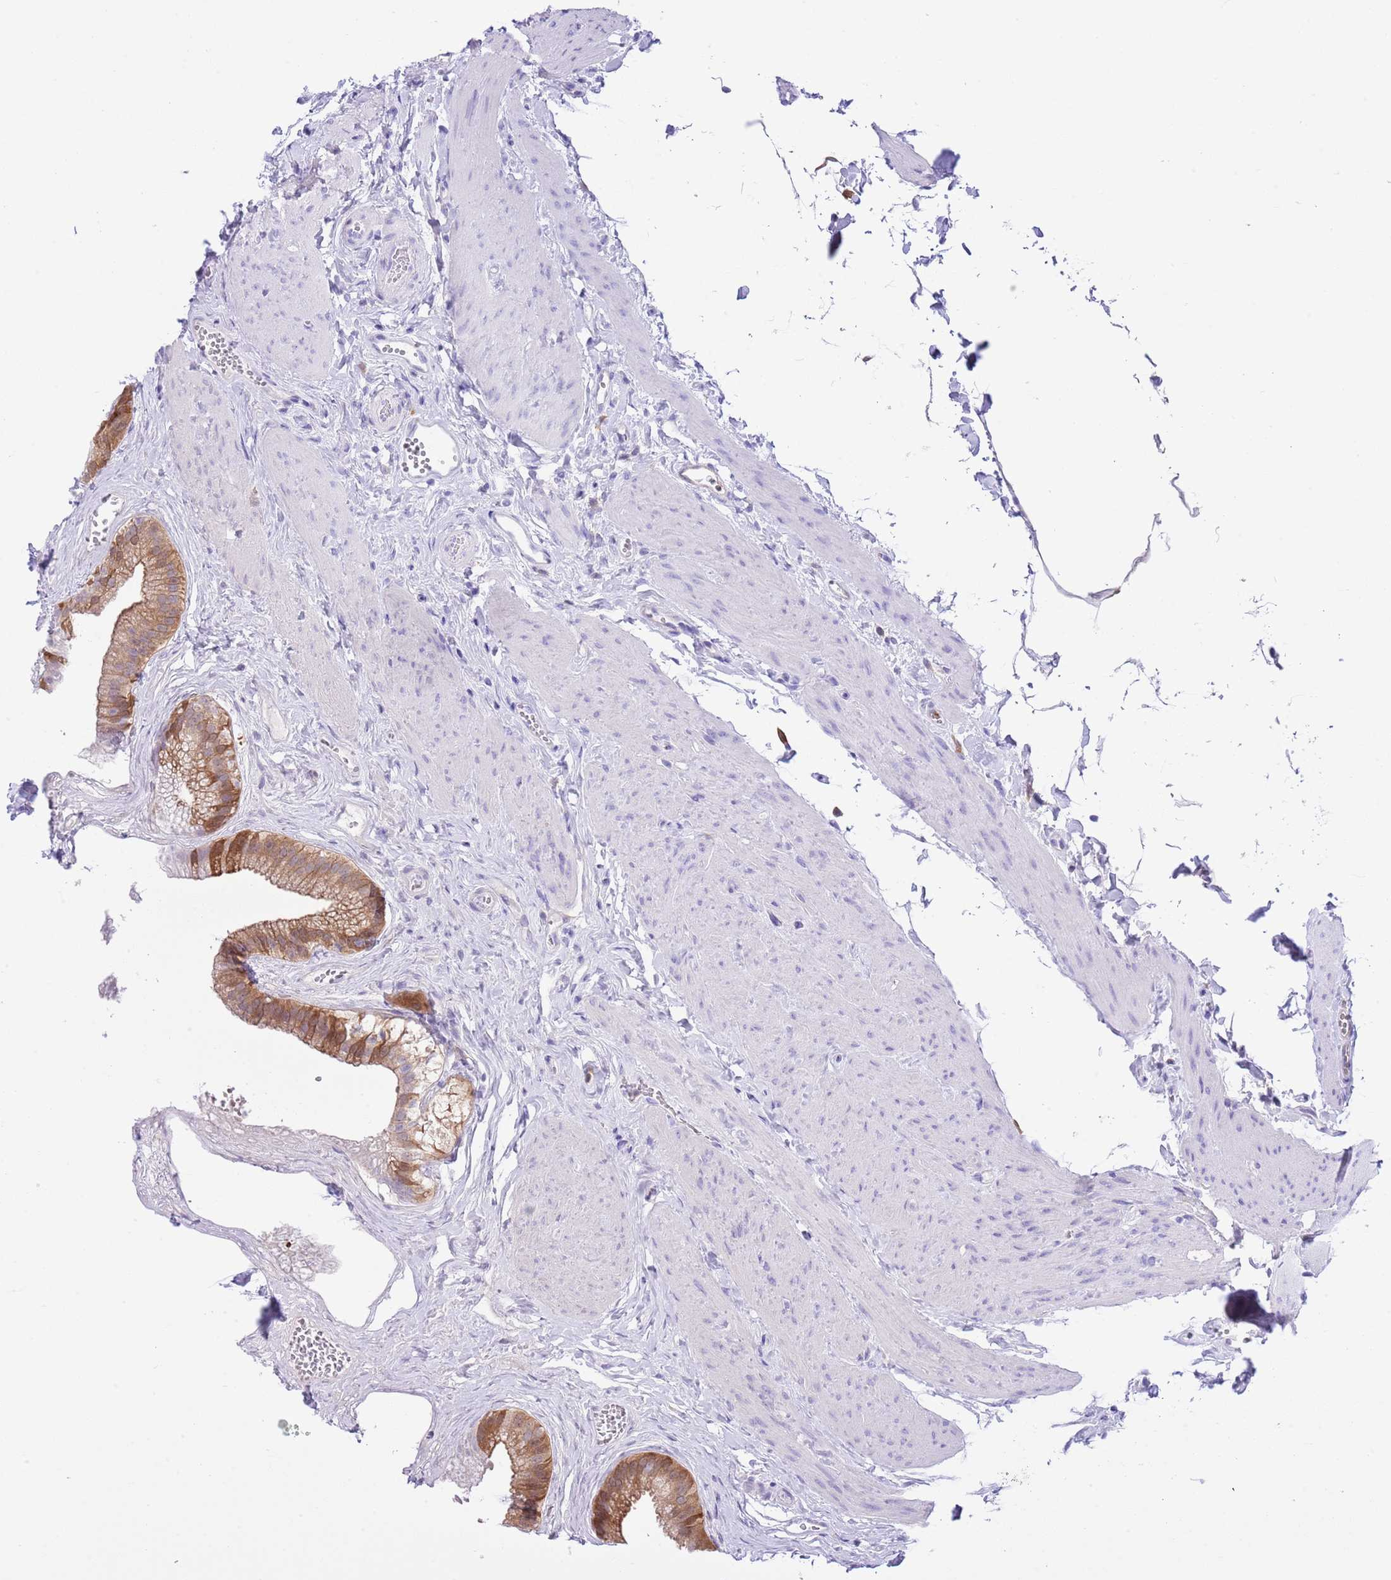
{"staining": {"intensity": "moderate", "quantity": ">75%", "location": "cytoplasmic/membranous"}, "tissue": "gallbladder", "cell_type": "Glandular cells", "image_type": "normal", "snomed": [{"axis": "morphology", "description": "Normal tissue, NOS"}, {"axis": "topography", "description": "Gallbladder"}], "caption": "High-magnification brightfield microscopy of benign gallbladder stained with DAB (brown) and counterstained with hematoxylin (blue). glandular cells exhibit moderate cytoplasmic/membranous expression is seen in approximately>75% of cells. Nuclei are stained in blue.", "gene": "EFHD2", "patient": {"sex": "female", "age": 54}}